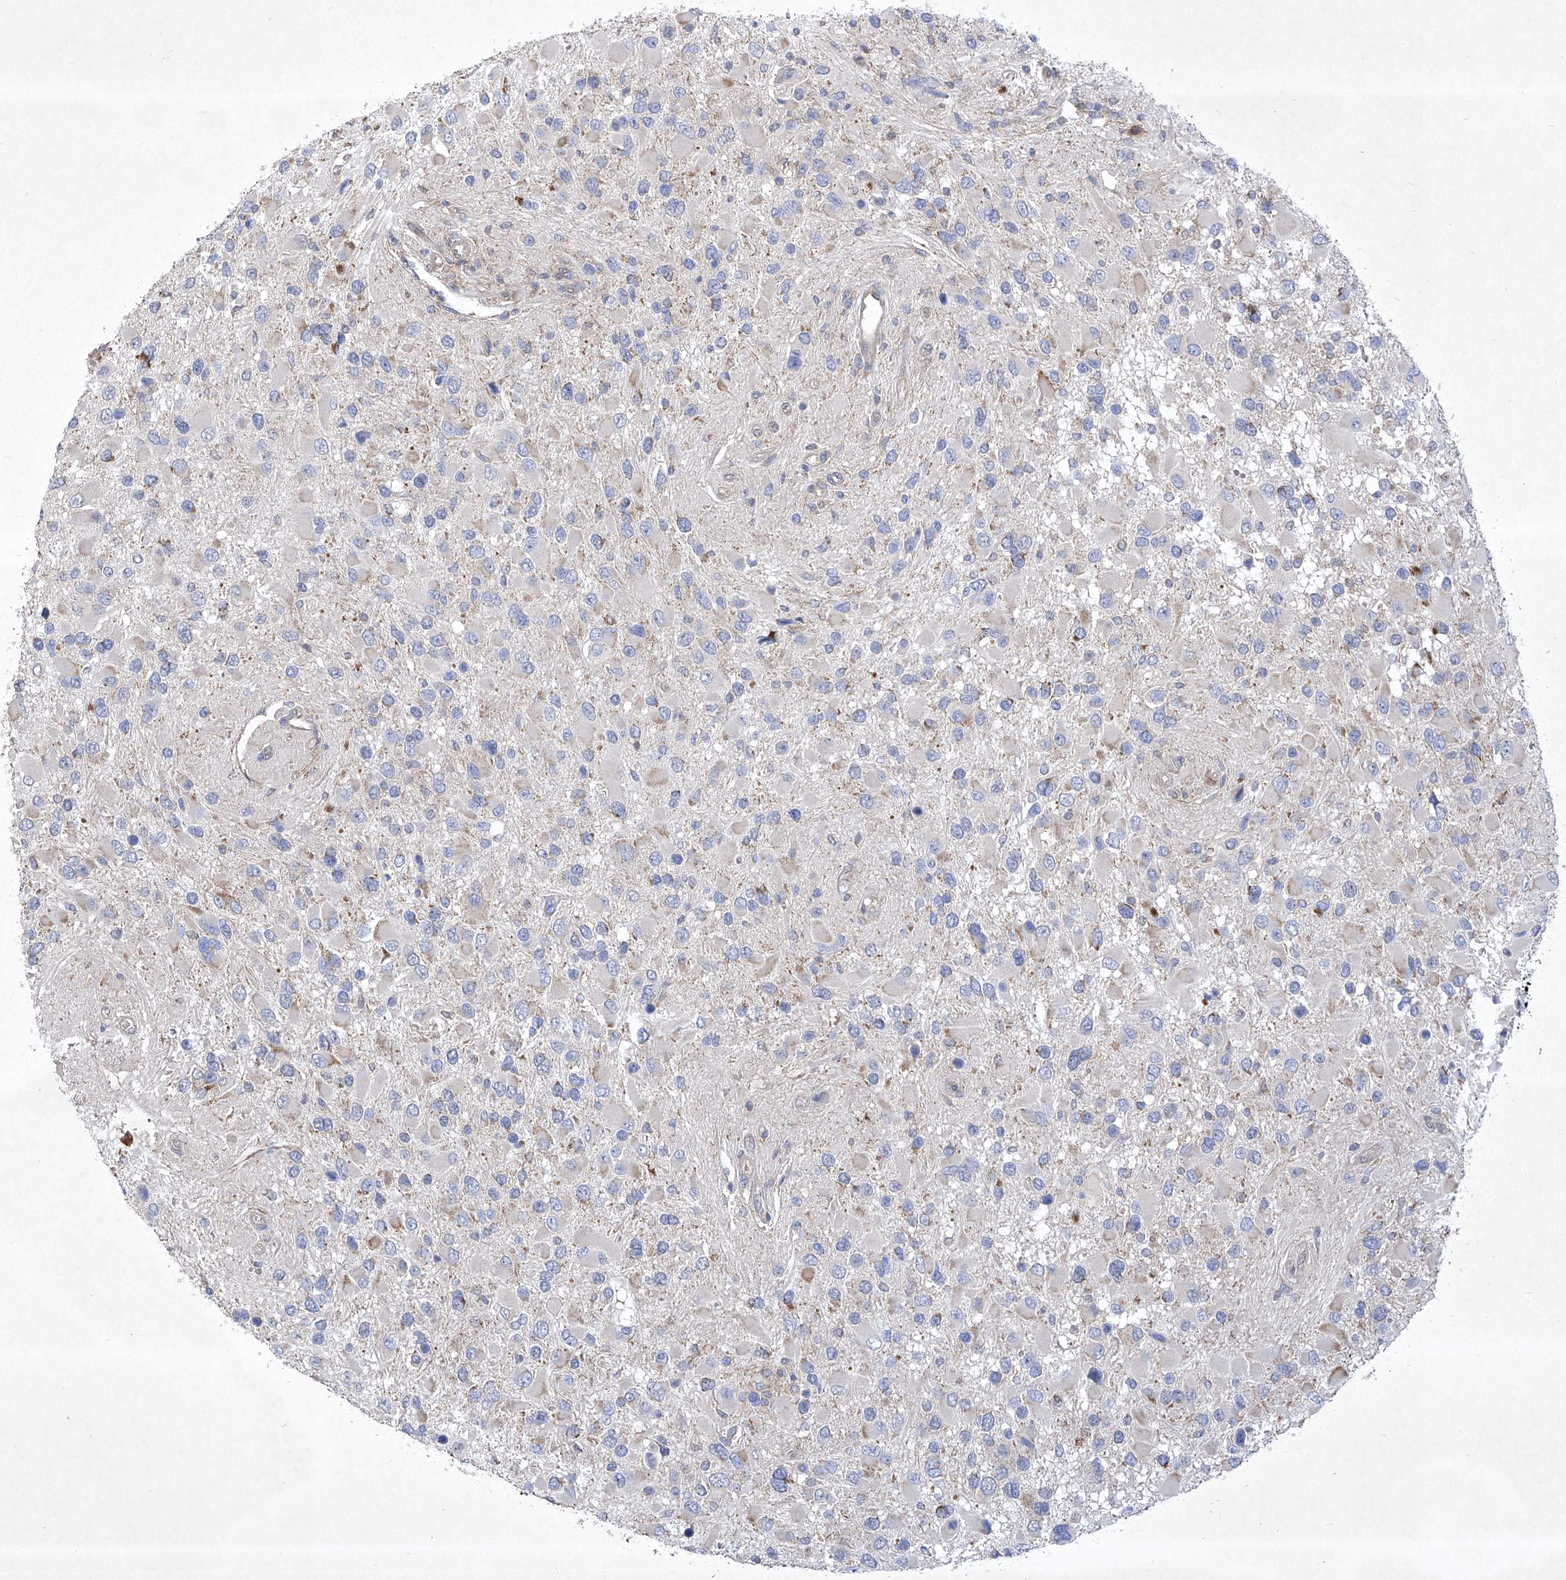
{"staining": {"intensity": "negative", "quantity": "none", "location": "none"}, "tissue": "glioma", "cell_type": "Tumor cells", "image_type": "cancer", "snomed": [{"axis": "morphology", "description": "Glioma, malignant, High grade"}, {"axis": "topography", "description": "Brain"}], "caption": "The IHC micrograph has no significant staining in tumor cells of malignant glioma (high-grade) tissue.", "gene": "COQ3", "patient": {"sex": "male", "age": 53}}